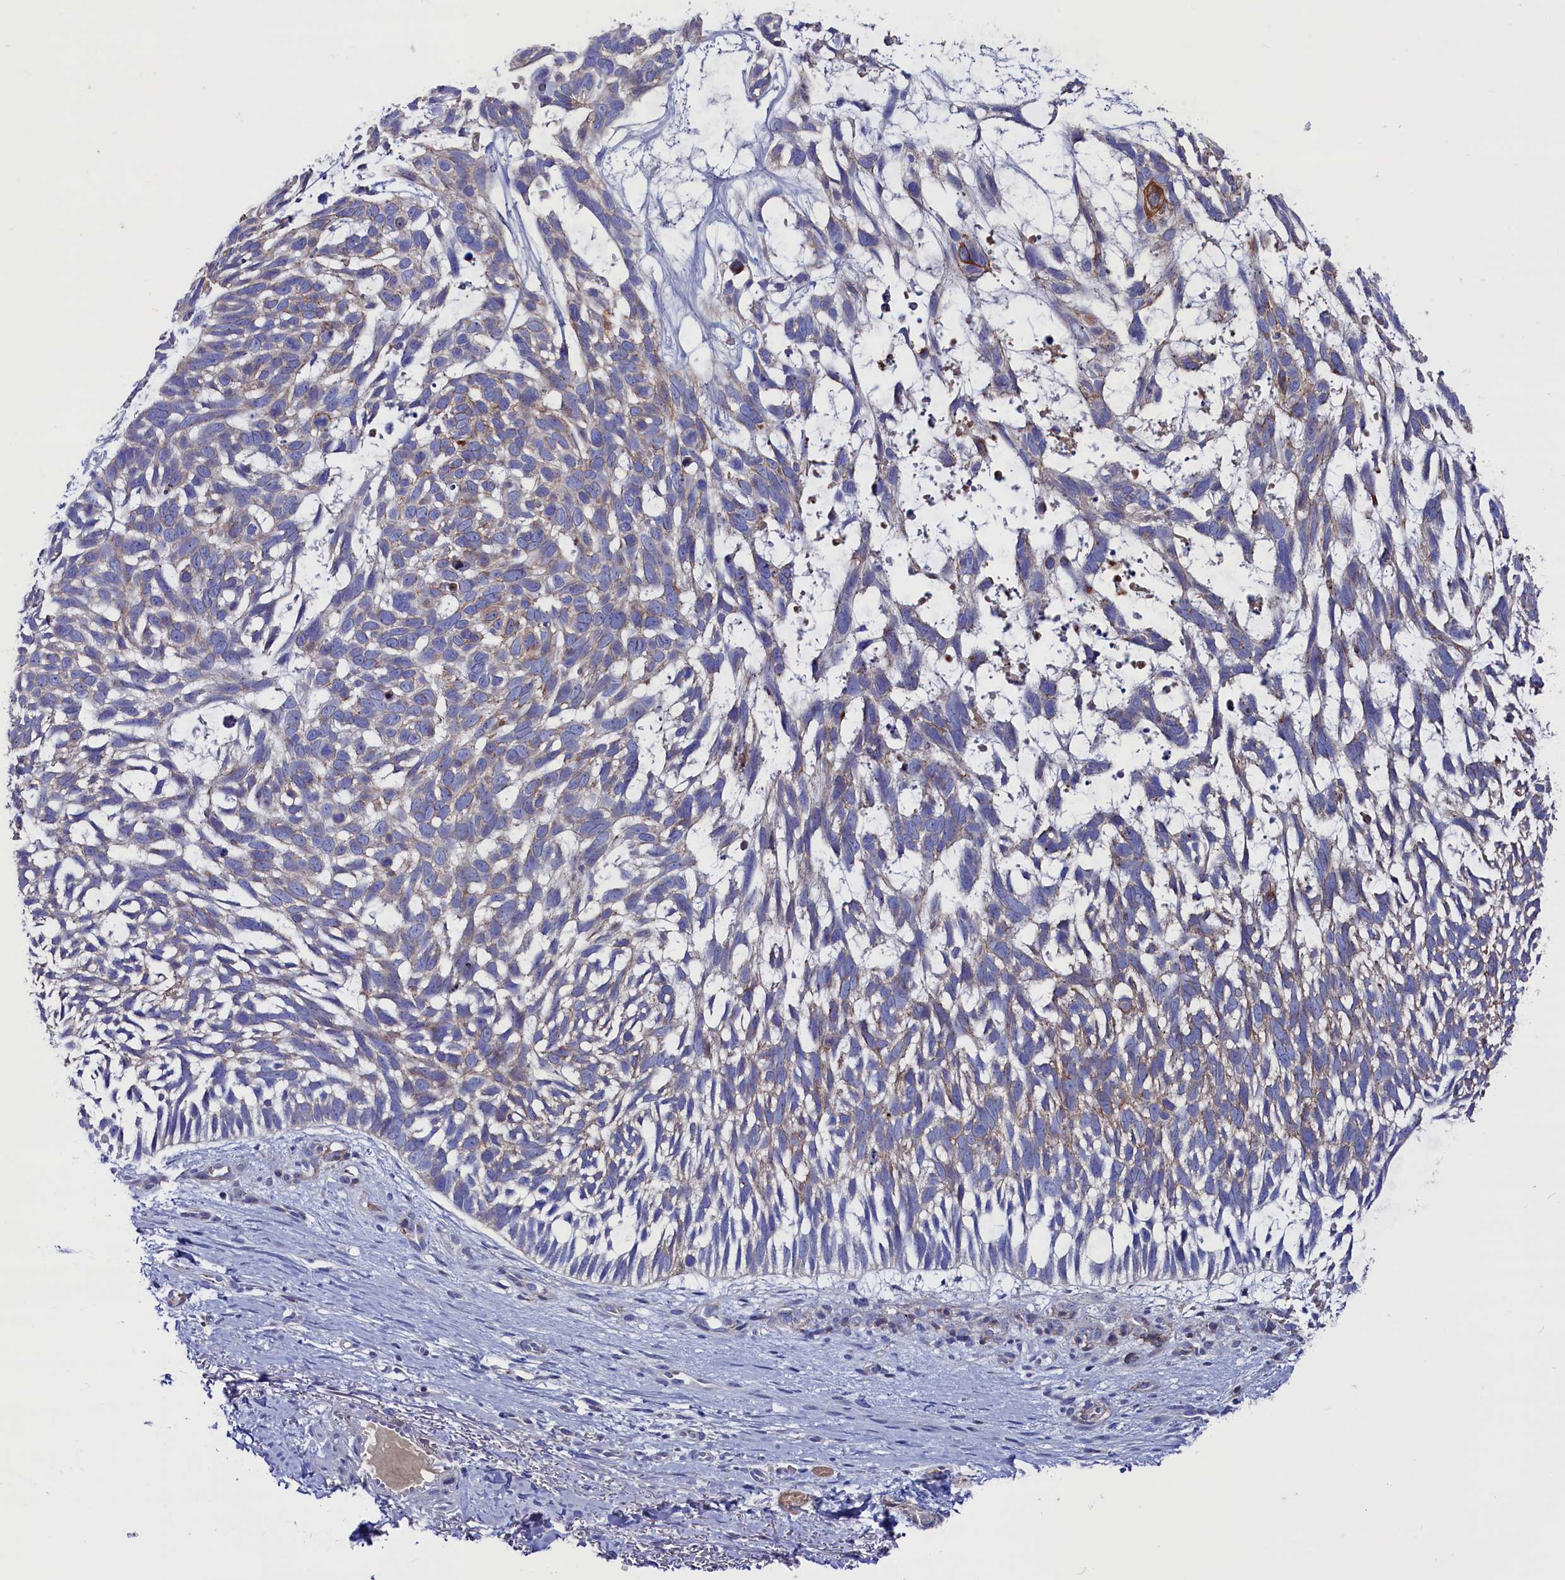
{"staining": {"intensity": "weak", "quantity": "<25%", "location": "cytoplasmic/membranous"}, "tissue": "skin cancer", "cell_type": "Tumor cells", "image_type": "cancer", "snomed": [{"axis": "morphology", "description": "Basal cell carcinoma"}, {"axis": "topography", "description": "Skin"}], "caption": "This is an IHC photomicrograph of skin basal cell carcinoma. There is no positivity in tumor cells.", "gene": "GPR108", "patient": {"sex": "male", "age": 88}}